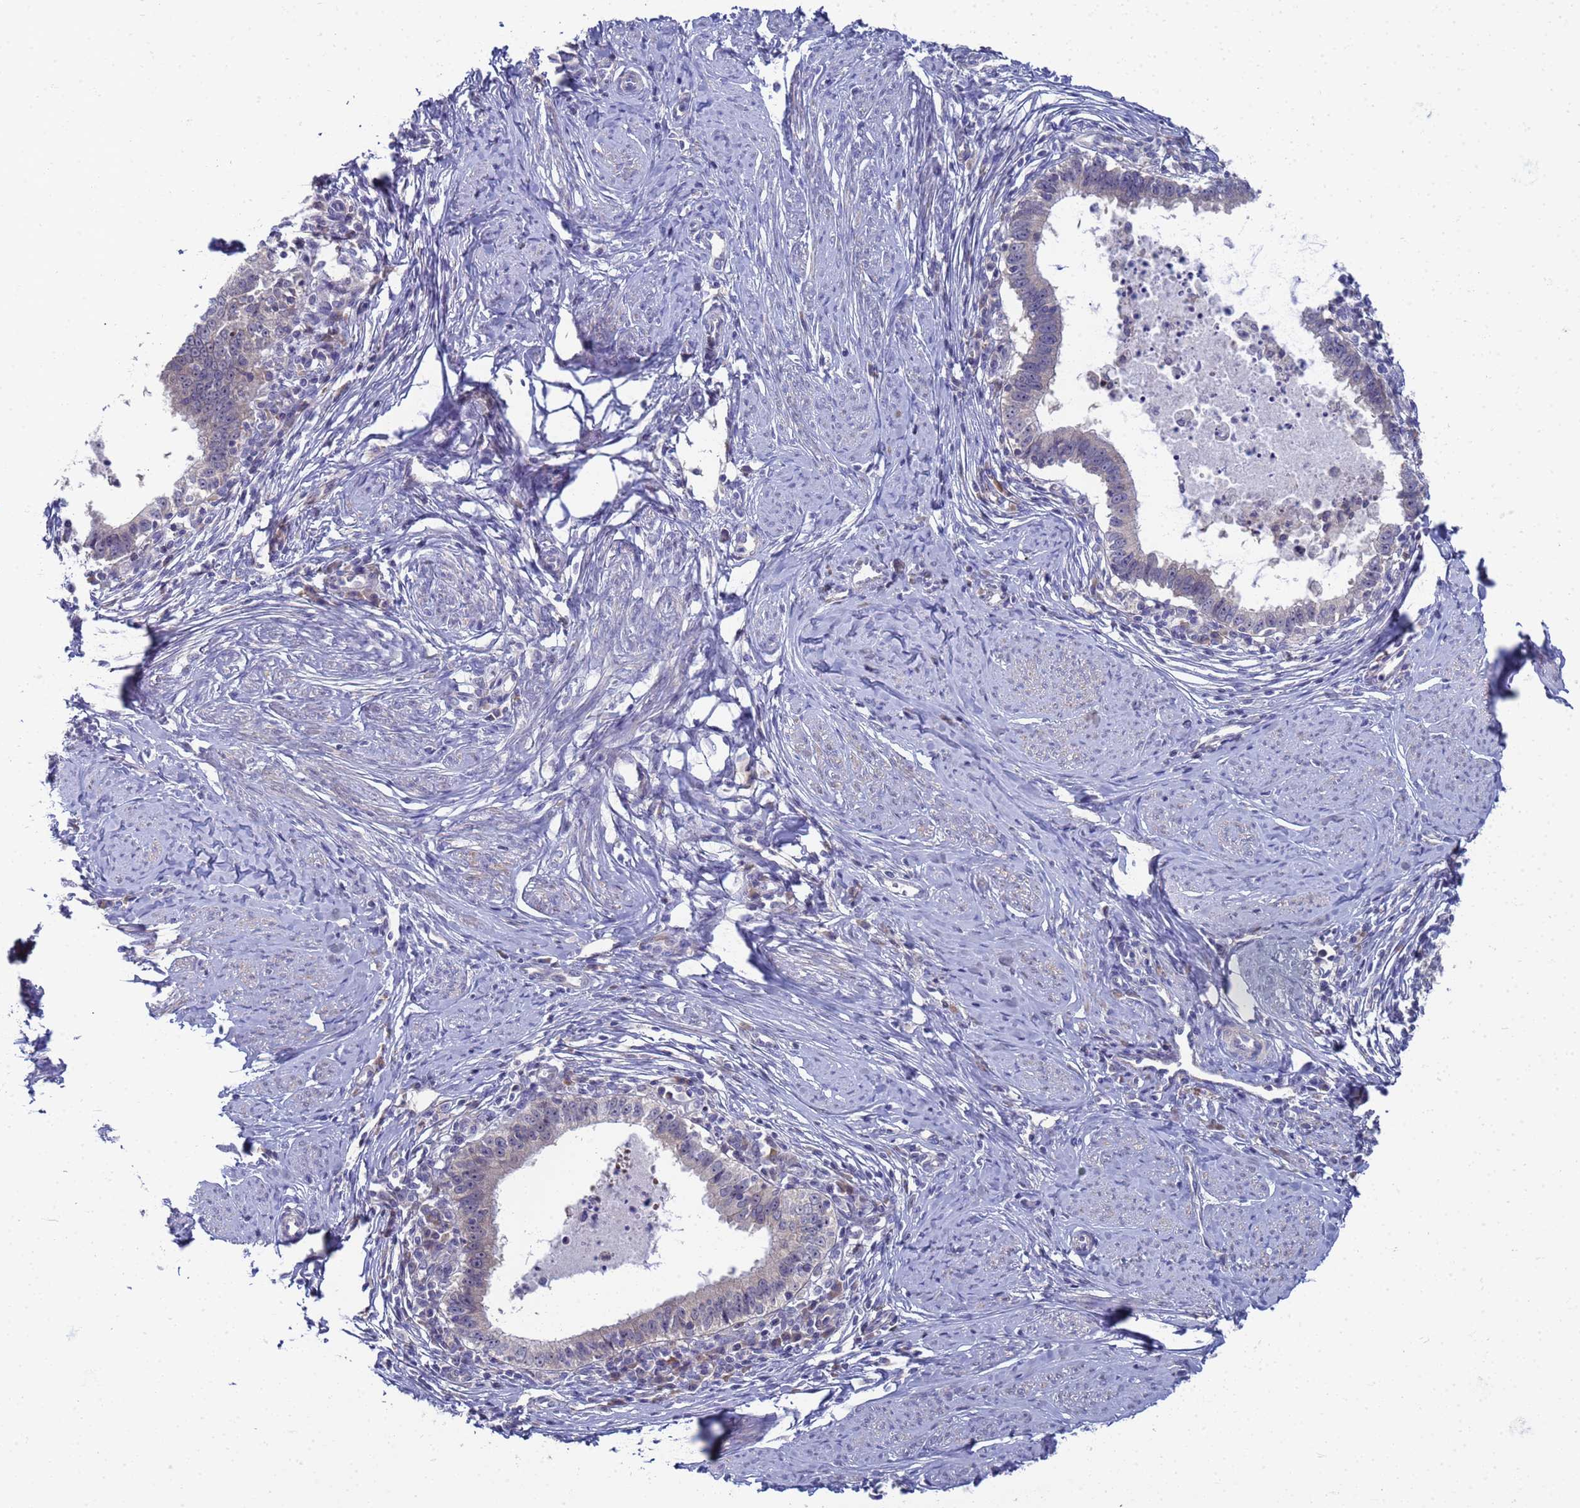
{"staining": {"intensity": "negative", "quantity": "none", "location": "none"}, "tissue": "cervical cancer", "cell_type": "Tumor cells", "image_type": "cancer", "snomed": [{"axis": "morphology", "description": "Adenocarcinoma, NOS"}, {"axis": "topography", "description": "Cervix"}], "caption": "Tumor cells are negative for protein expression in human cervical cancer. The staining was performed using DAB (3,3'-diaminobenzidine) to visualize the protein expression in brown, while the nuclei were stained in blue with hematoxylin (Magnification: 20x).", "gene": "ENOSF1", "patient": {"sex": "female", "age": 36}}